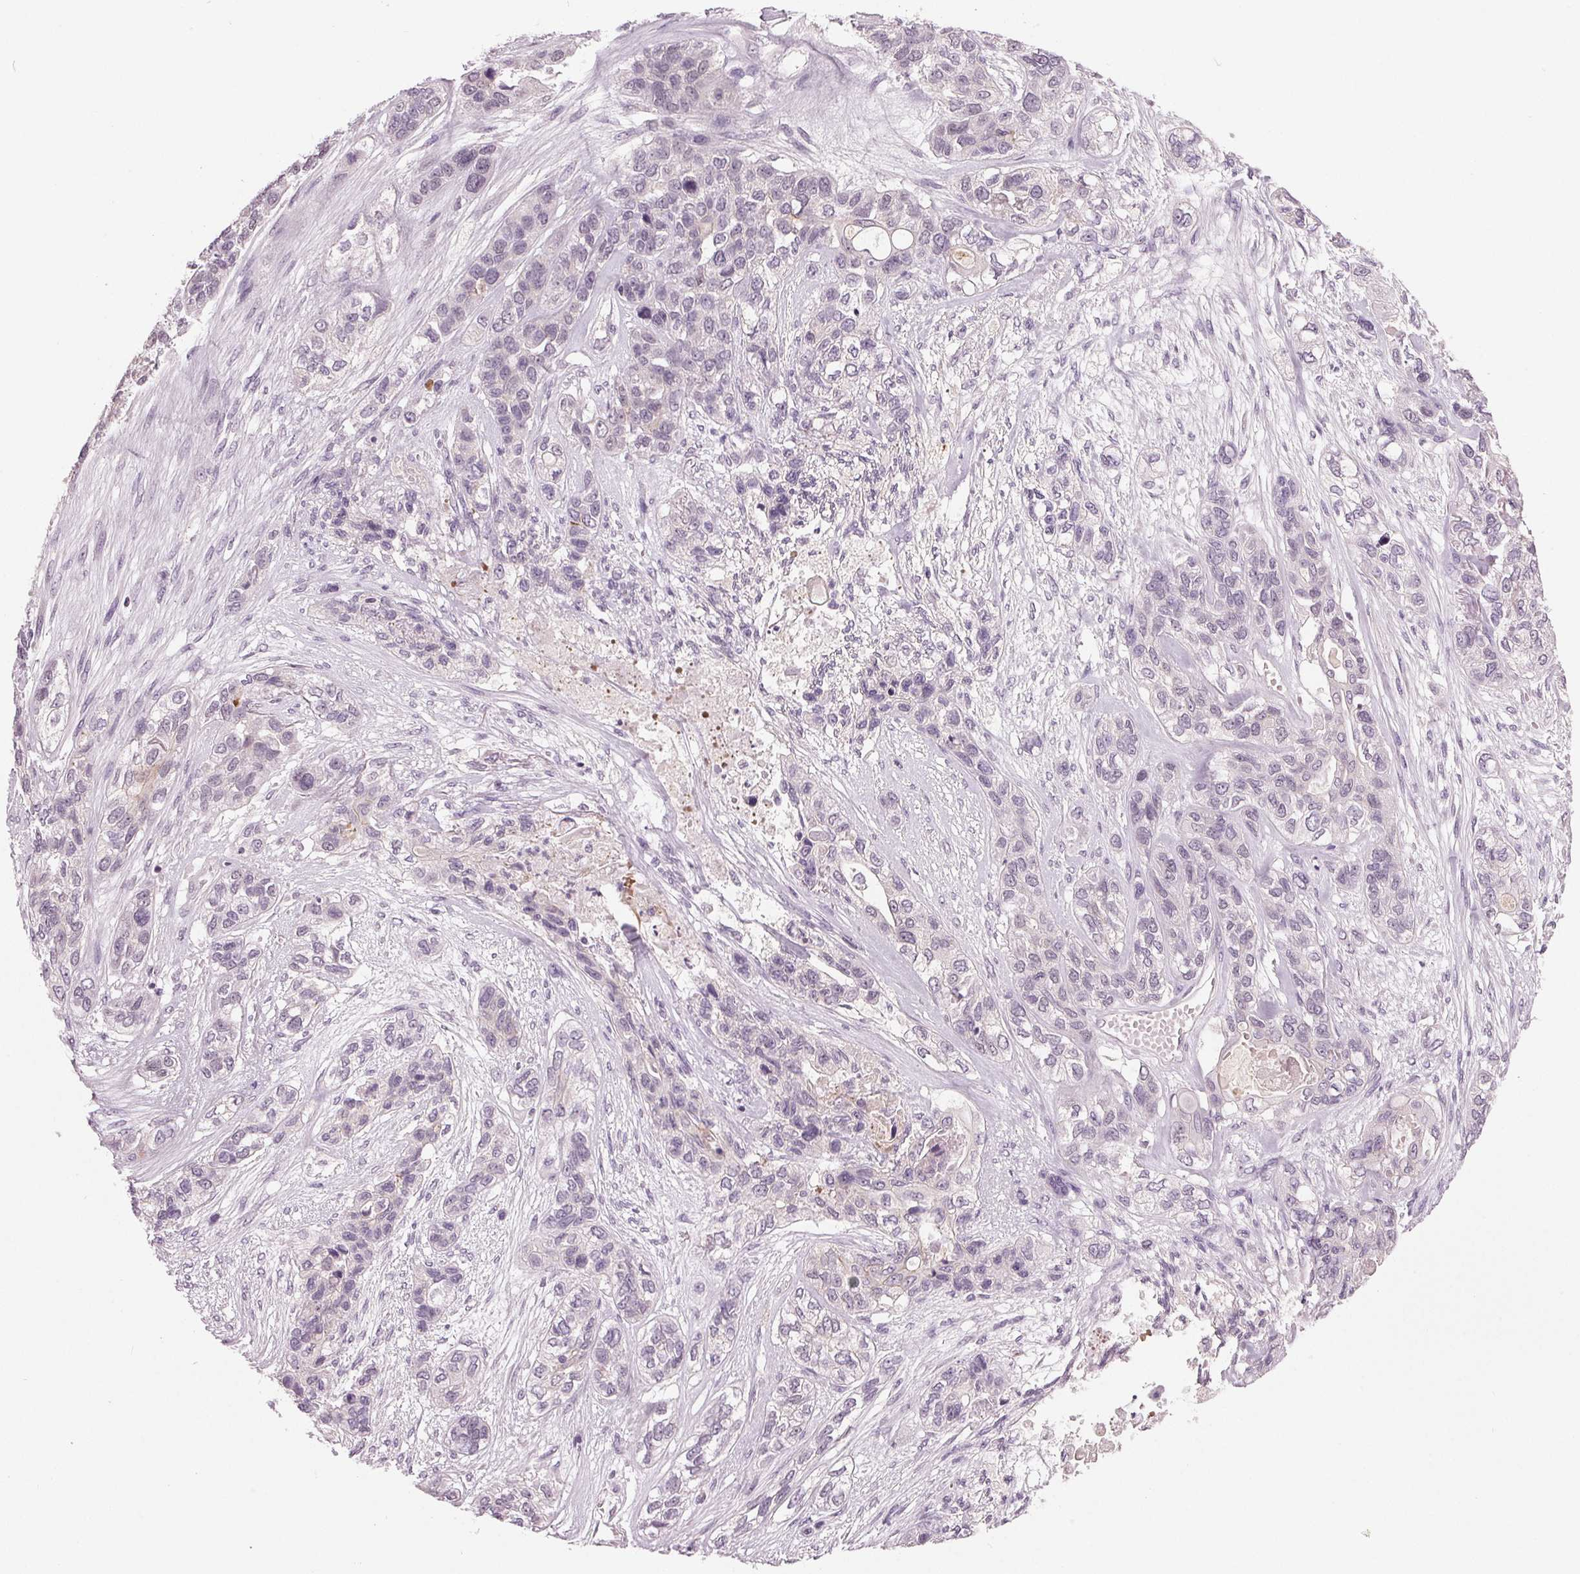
{"staining": {"intensity": "negative", "quantity": "none", "location": "none"}, "tissue": "lung cancer", "cell_type": "Tumor cells", "image_type": "cancer", "snomed": [{"axis": "morphology", "description": "Squamous cell carcinoma, NOS"}, {"axis": "topography", "description": "Lung"}], "caption": "The IHC histopathology image has no significant staining in tumor cells of squamous cell carcinoma (lung) tissue.", "gene": "ZNF605", "patient": {"sex": "female", "age": 70}}